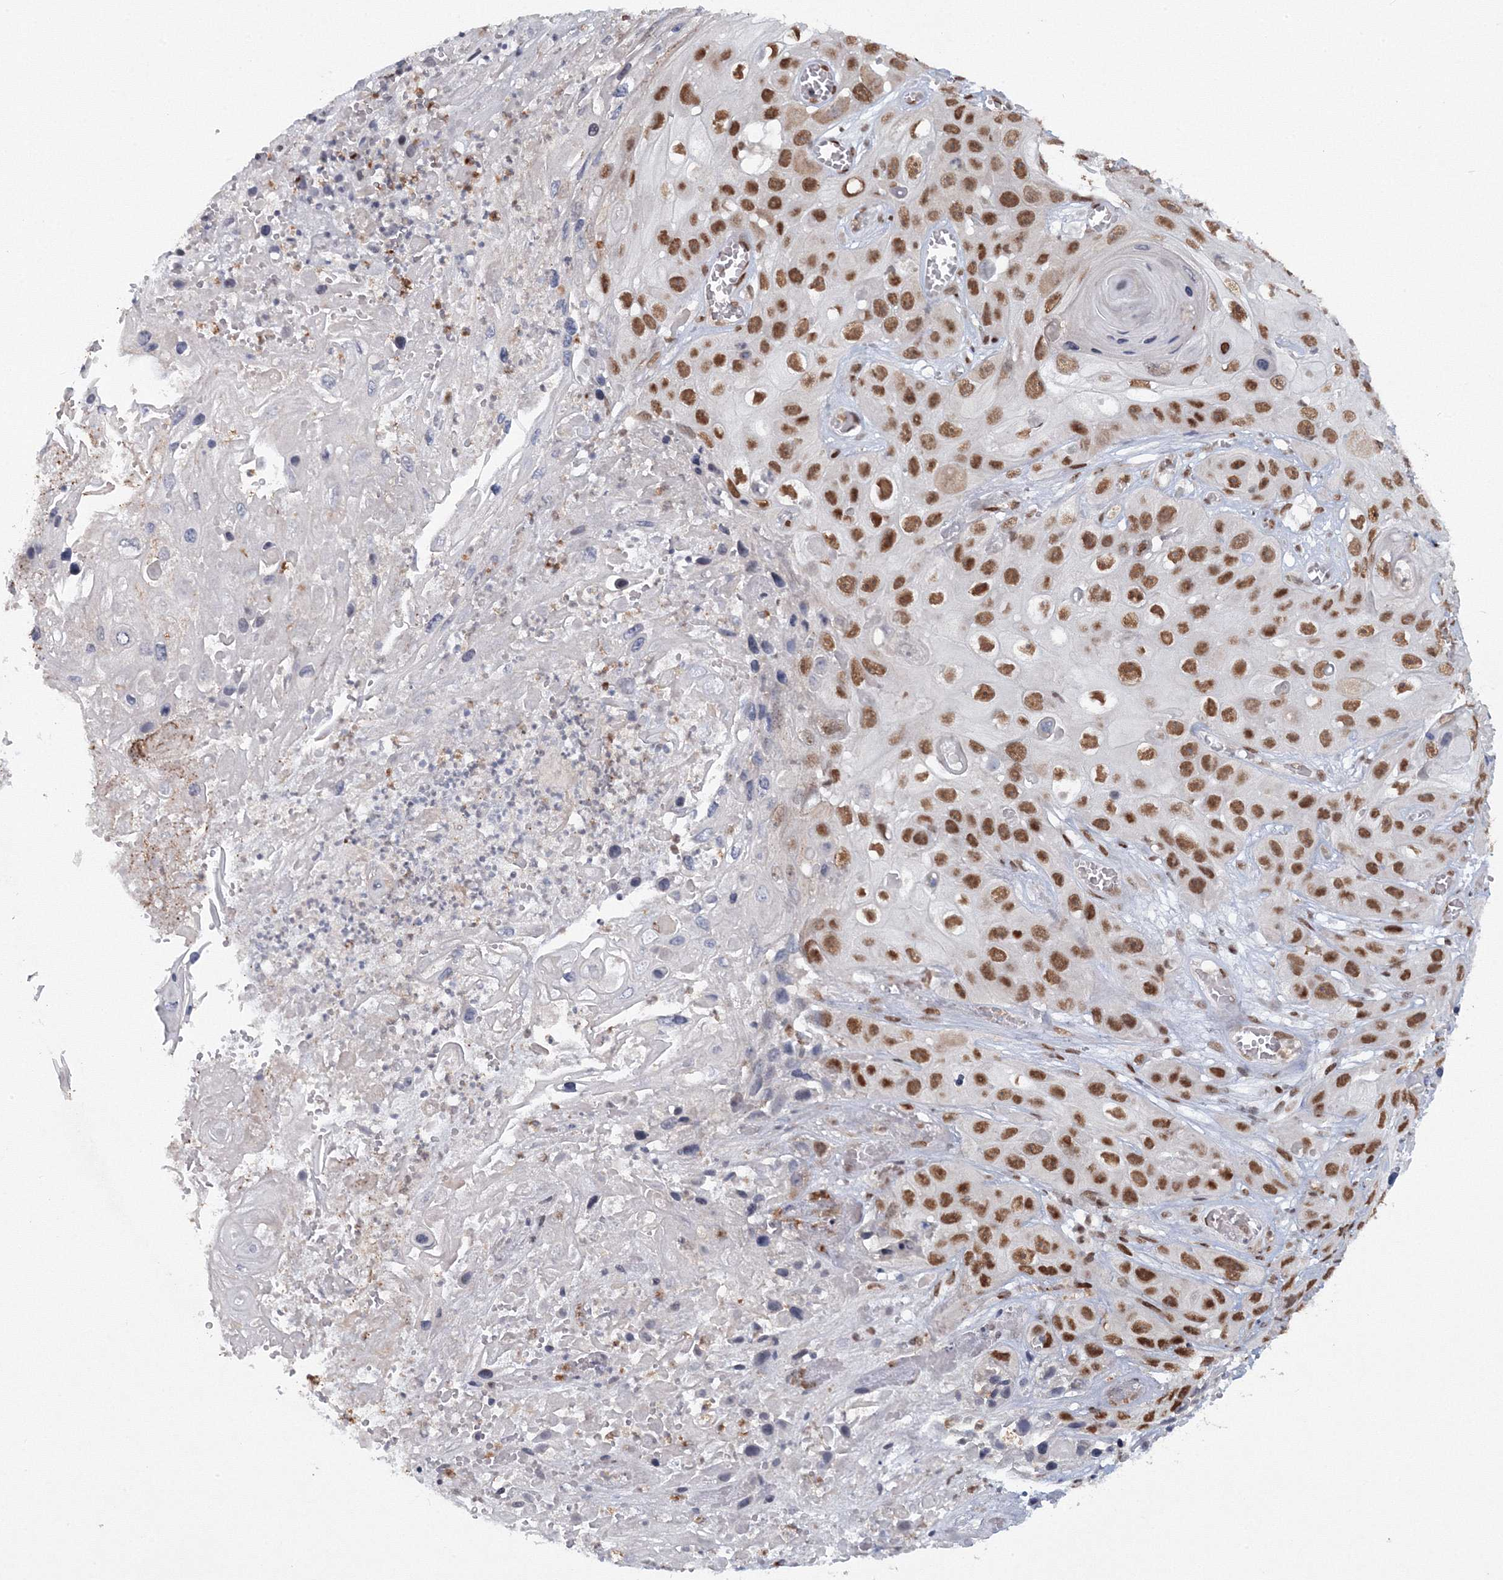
{"staining": {"intensity": "moderate", "quantity": ">75%", "location": "nuclear"}, "tissue": "skin cancer", "cell_type": "Tumor cells", "image_type": "cancer", "snomed": [{"axis": "morphology", "description": "Squamous cell carcinoma, NOS"}, {"axis": "topography", "description": "Skin"}], "caption": "Immunohistochemistry staining of skin cancer (squamous cell carcinoma), which reveals medium levels of moderate nuclear expression in about >75% of tumor cells indicating moderate nuclear protein staining. The staining was performed using DAB (3,3'-diaminobenzidine) (brown) for protein detection and nuclei were counterstained in hematoxylin (blue).", "gene": "C3orf33", "patient": {"sex": "male", "age": 55}}